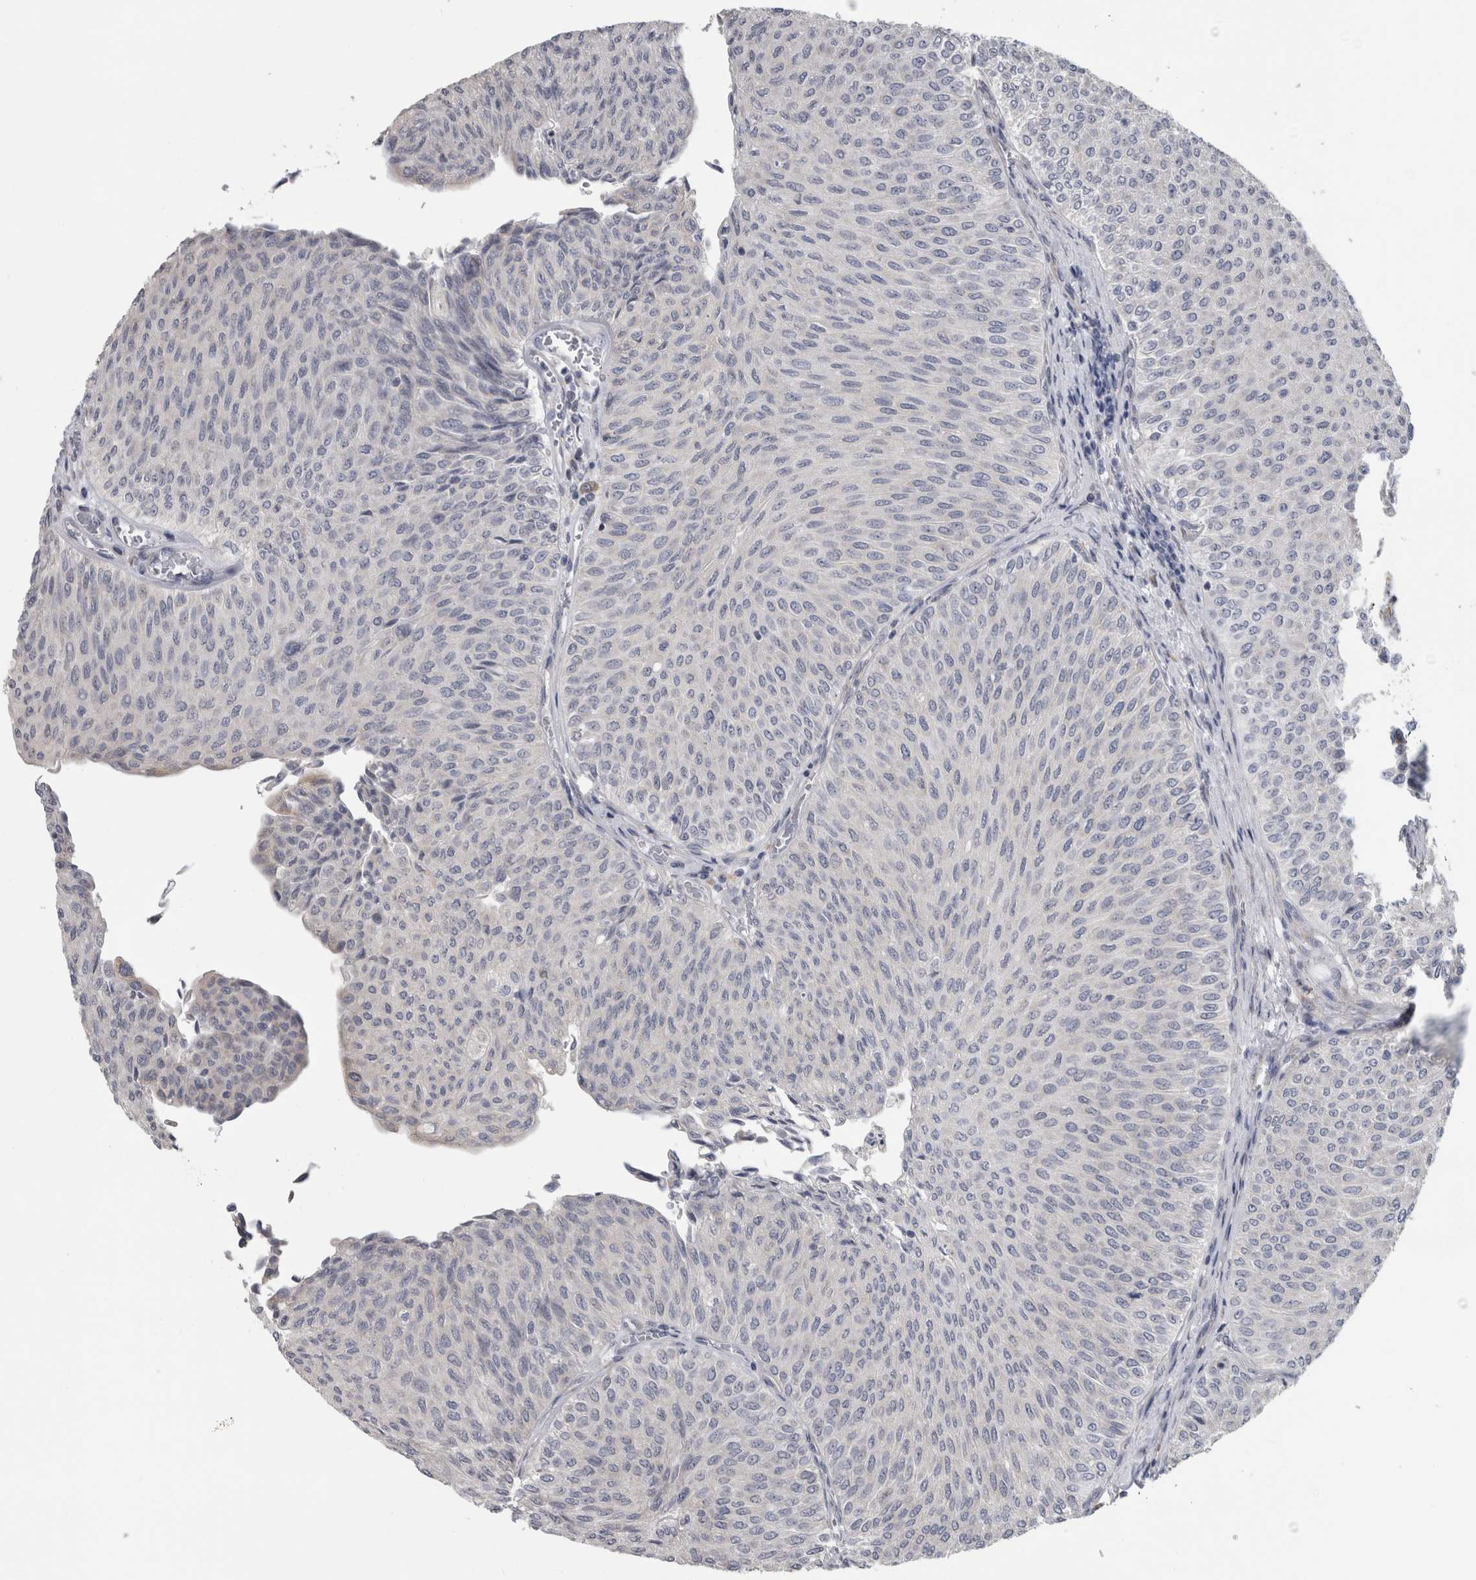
{"staining": {"intensity": "negative", "quantity": "none", "location": "none"}, "tissue": "urothelial cancer", "cell_type": "Tumor cells", "image_type": "cancer", "snomed": [{"axis": "morphology", "description": "Urothelial carcinoma, Low grade"}, {"axis": "topography", "description": "Urinary bladder"}], "caption": "Immunohistochemistry of urothelial cancer demonstrates no expression in tumor cells.", "gene": "TMEM242", "patient": {"sex": "male", "age": 78}}